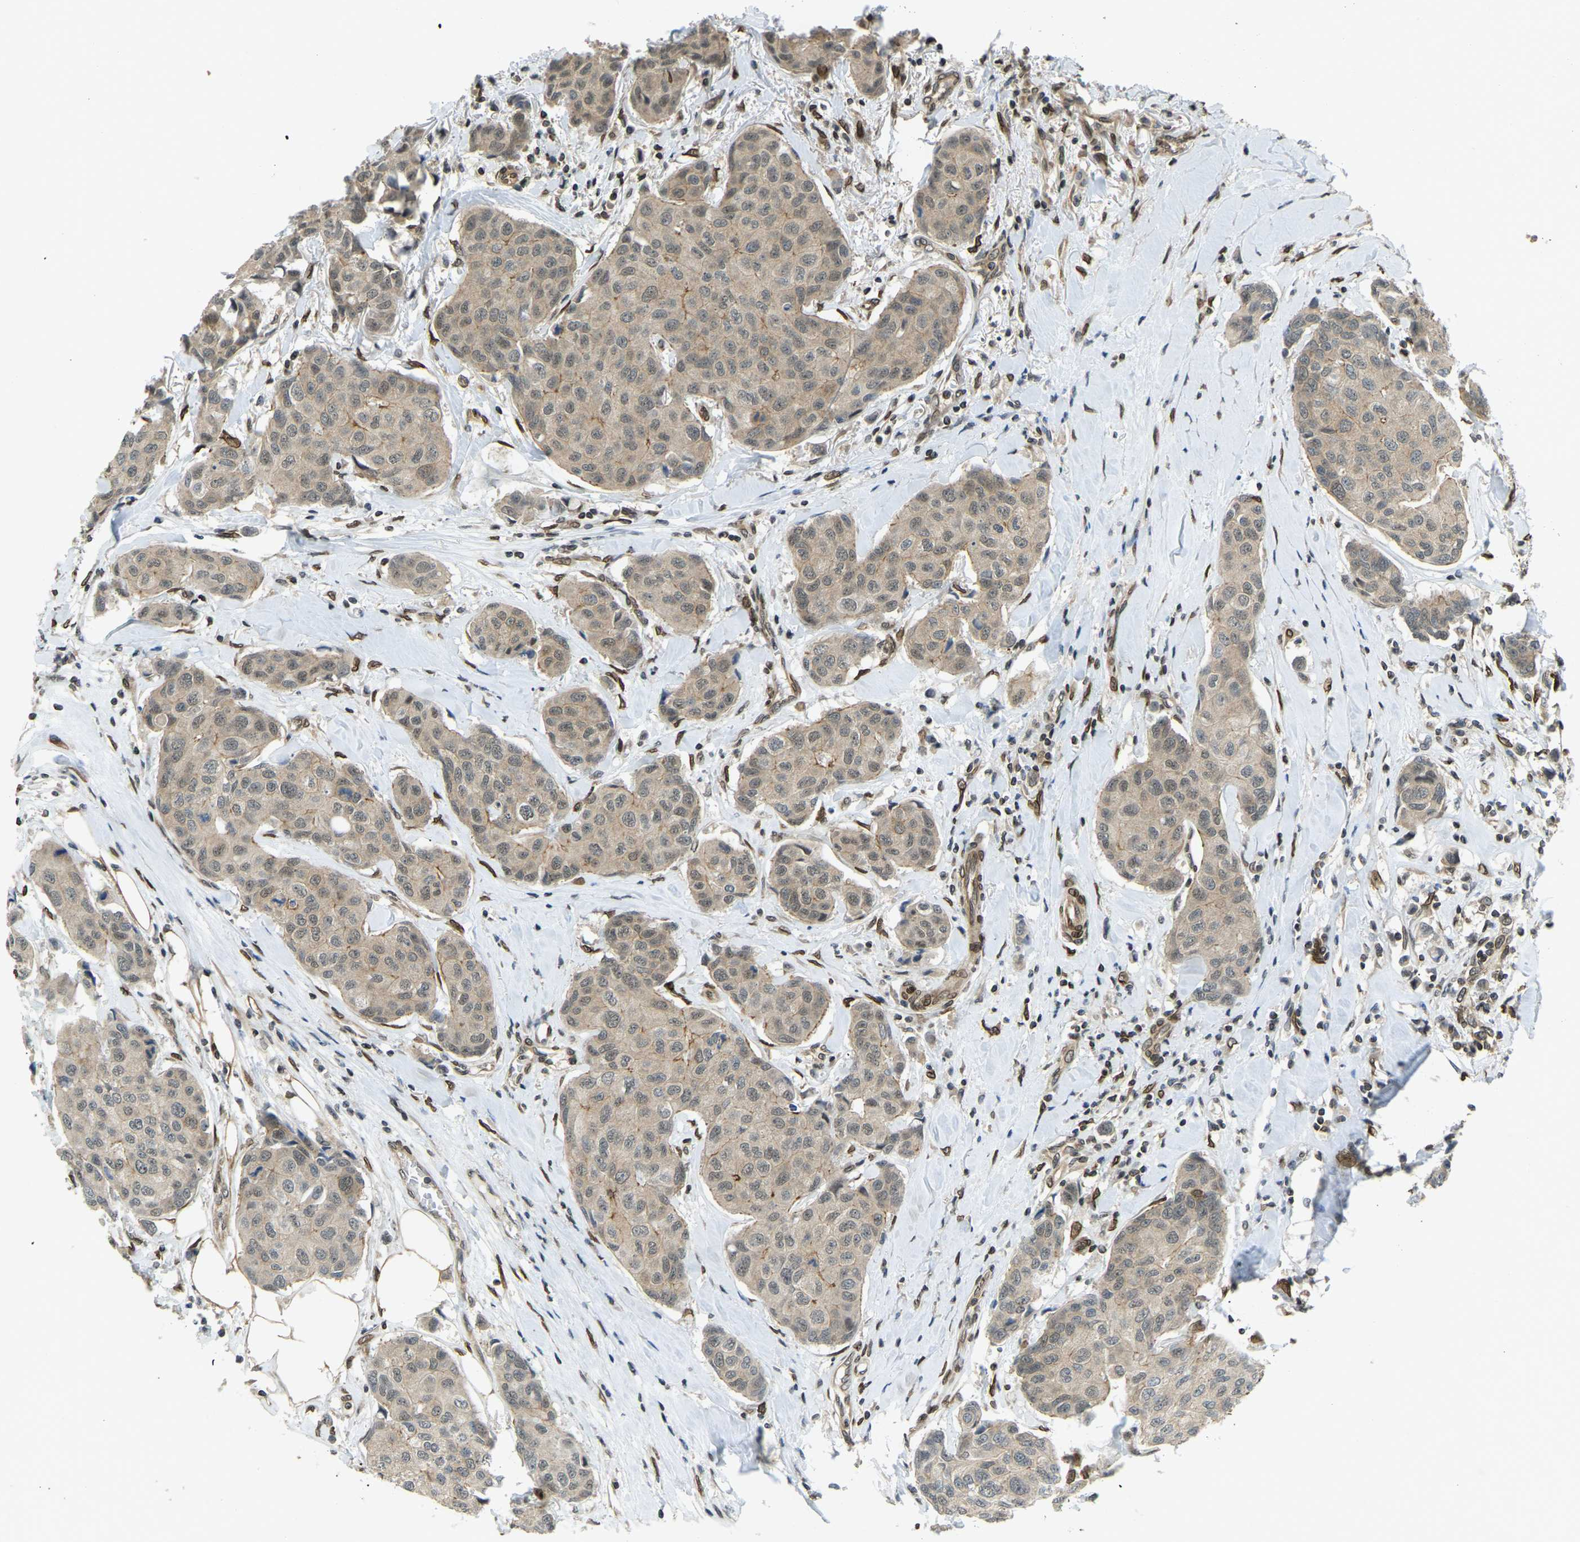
{"staining": {"intensity": "weak", "quantity": "<25%", "location": "cytoplasmic/membranous"}, "tissue": "breast cancer", "cell_type": "Tumor cells", "image_type": "cancer", "snomed": [{"axis": "morphology", "description": "Duct carcinoma"}, {"axis": "topography", "description": "Breast"}], "caption": "Tumor cells are negative for protein expression in human intraductal carcinoma (breast).", "gene": "SYNE1", "patient": {"sex": "female", "age": 80}}